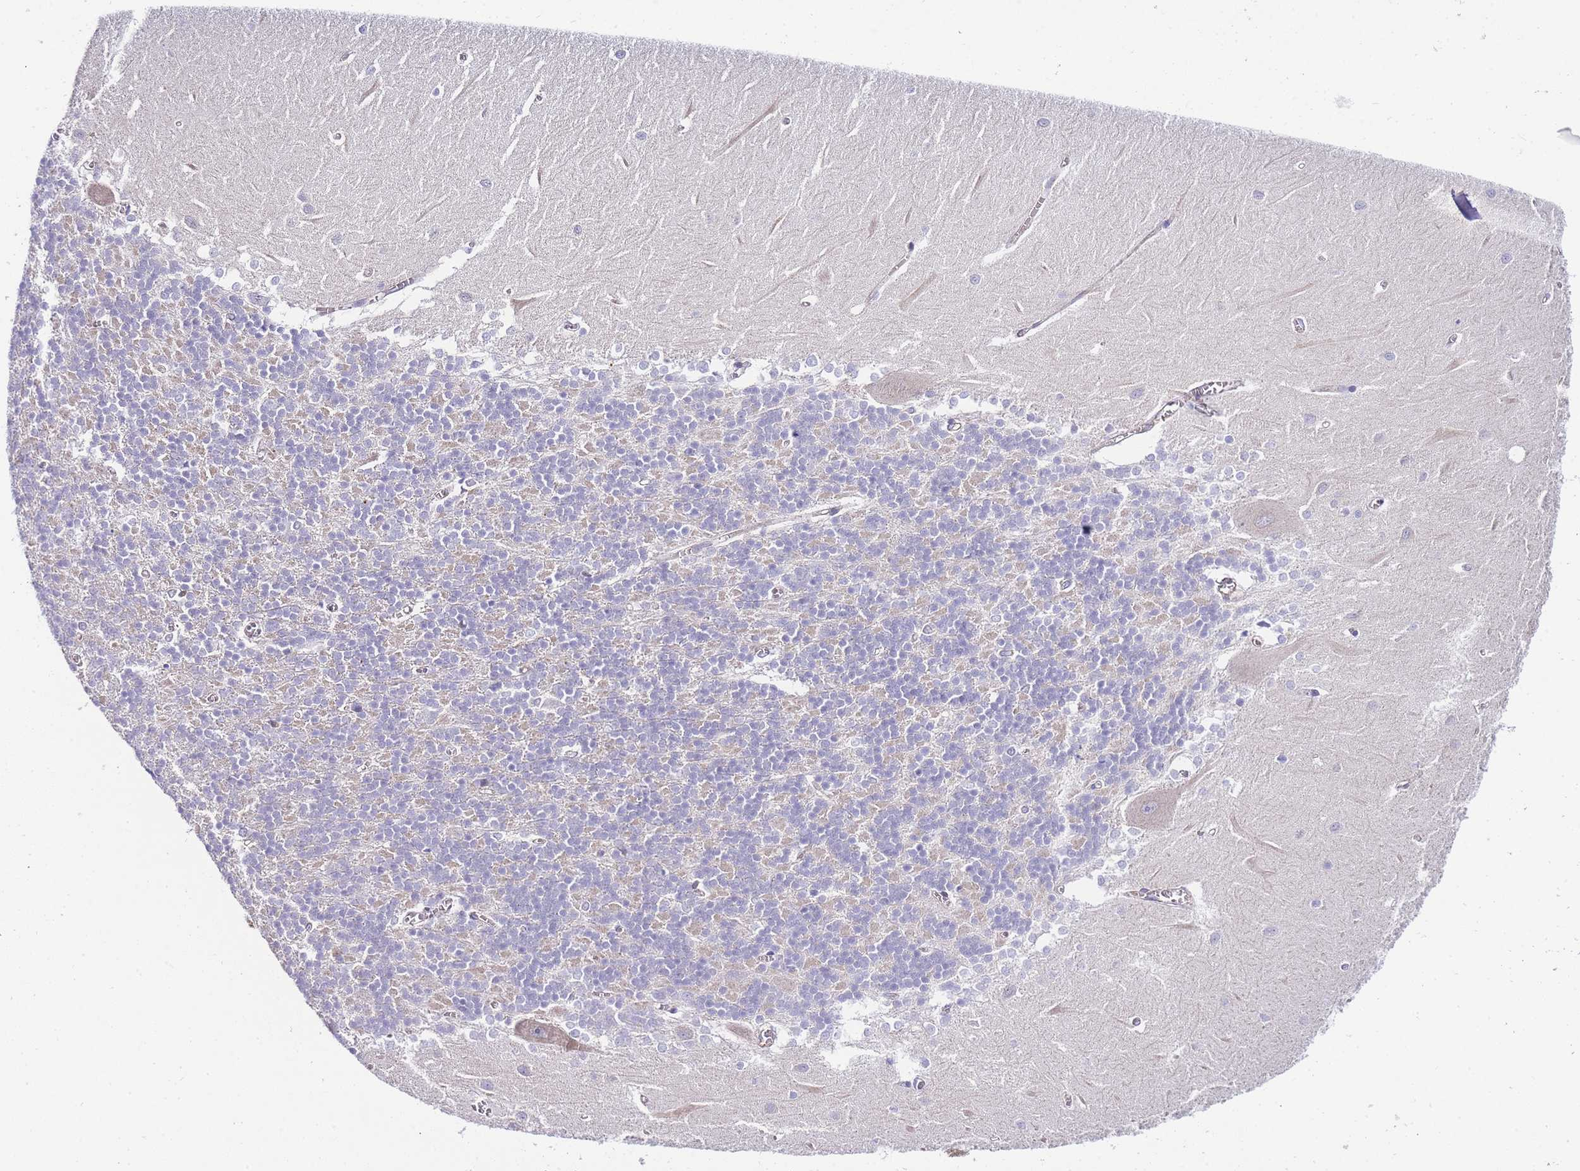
{"staining": {"intensity": "moderate", "quantity": "<25%", "location": "cytoplasmic/membranous"}, "tissue": "cerebellum", "cell_type": "Cells in granular layer", "image_type": "normal", "snomed": [{"axis": "morphology", "description": "Normal tissue, NOS"}, {"axis": "topography", "description": "Cerebellum"}], "caption": "Normal cerebellum reveals moderate cytoplasmic/membranous staining in approximately <25% of cells in granular layer (brown staining indicates protein expression, while blue staining denotes nuclei)..", "gene": "PDCD7", "patient": {"sex": "male", "age": 37}}